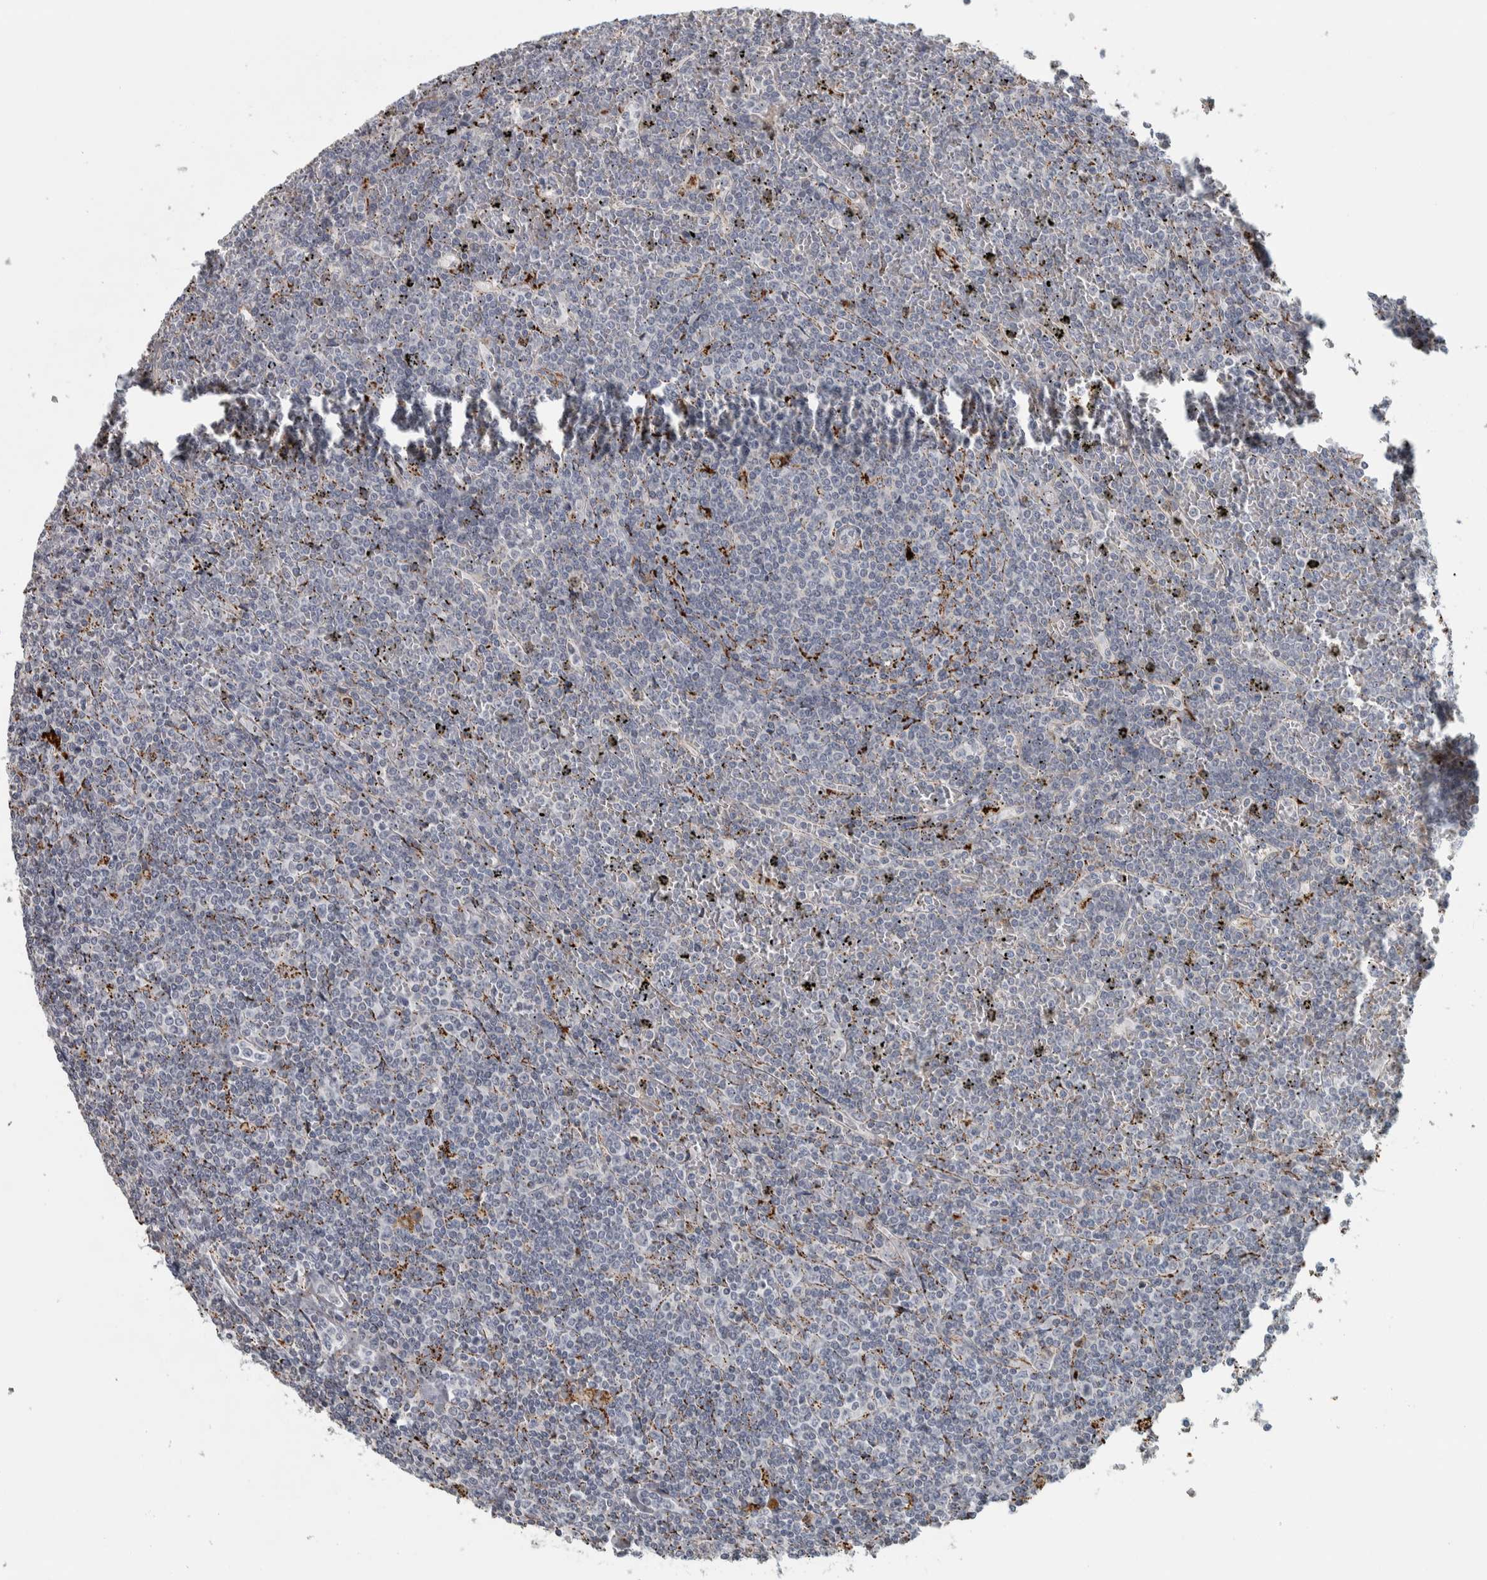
{"staining": {"intensity": "negative", "quantity": "none", "location": "none"}, "tissue": "lymphoma", "cell_type": "Tumor cells", "image_type": "cancer", "snomed": [{"axis": "morphology", "description": "Malignant lymphoma, non-Hodgkin's type, Low grade"}, {"axis": "topography", "description": "Spleen"}], "caption": "This is a photomicrograph of IHC staining of lymphoma, which shows no staining in tumor cells. The staining was performed using DAB to visualize the protein expression in brown, while the nuclei were stained in blue with hematoxylin (Magnification: 20x).", "gene": "FAM78A", "patient": {"sex": "female", "age": 19}}